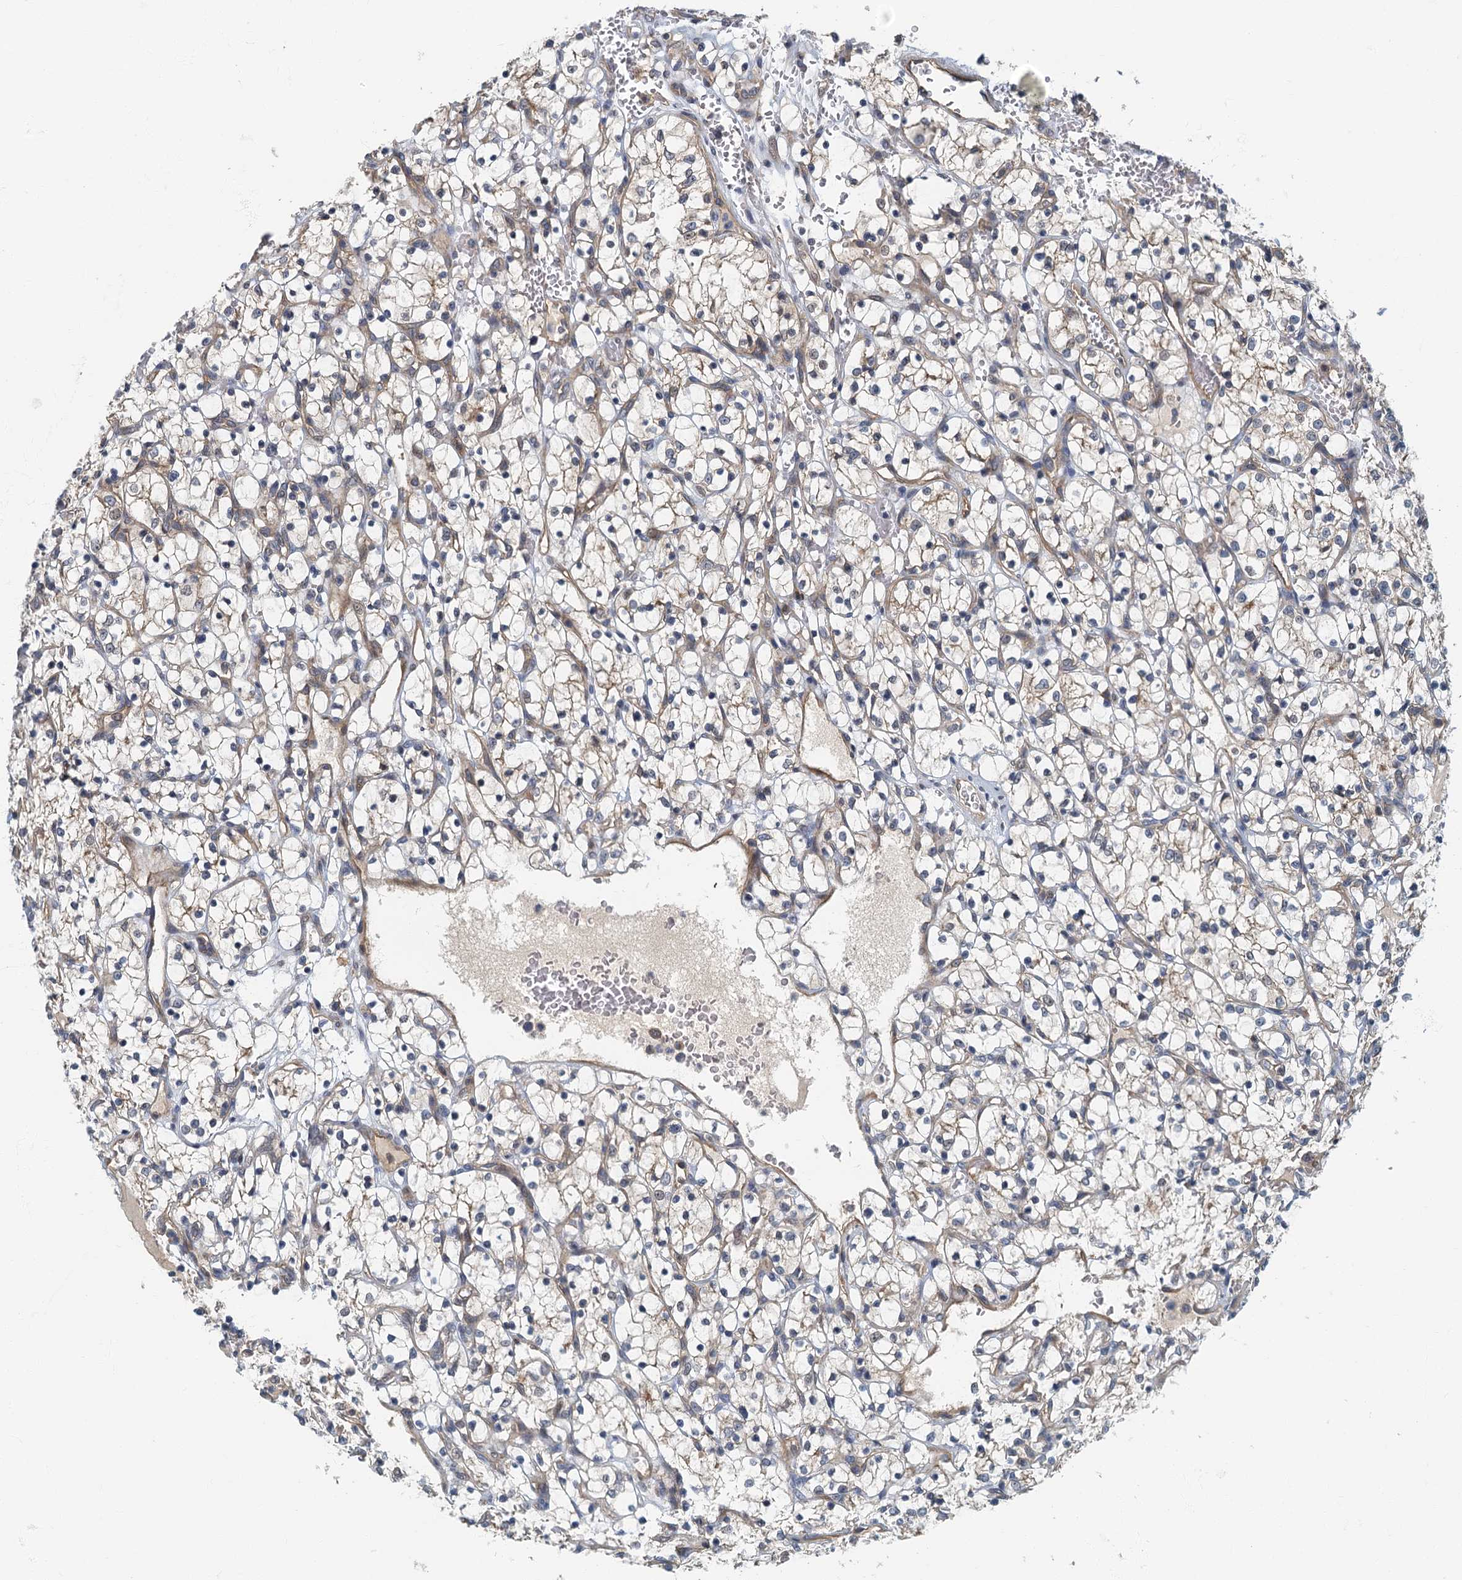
{"staining": {"intensity": "weak", "quantity": "<25%", "location": "cytoplasmic/membranous"}, "tissue": "renal cancer", "cell_type": "Tumor cells", "image_type": "cancer", "snomed": [{"axis": "morphology", "description": "Adenocarcinoma, NOS"}, {"axis": "topography", "description": "Kidney"}], "caption": "This is an immunohistochemistry micrograph of renal cancer (adenocarcinoma). There is no staining in tumor cells.", "gene": "CKAP2L", "patient": {"sex": "female", "age": 69}}